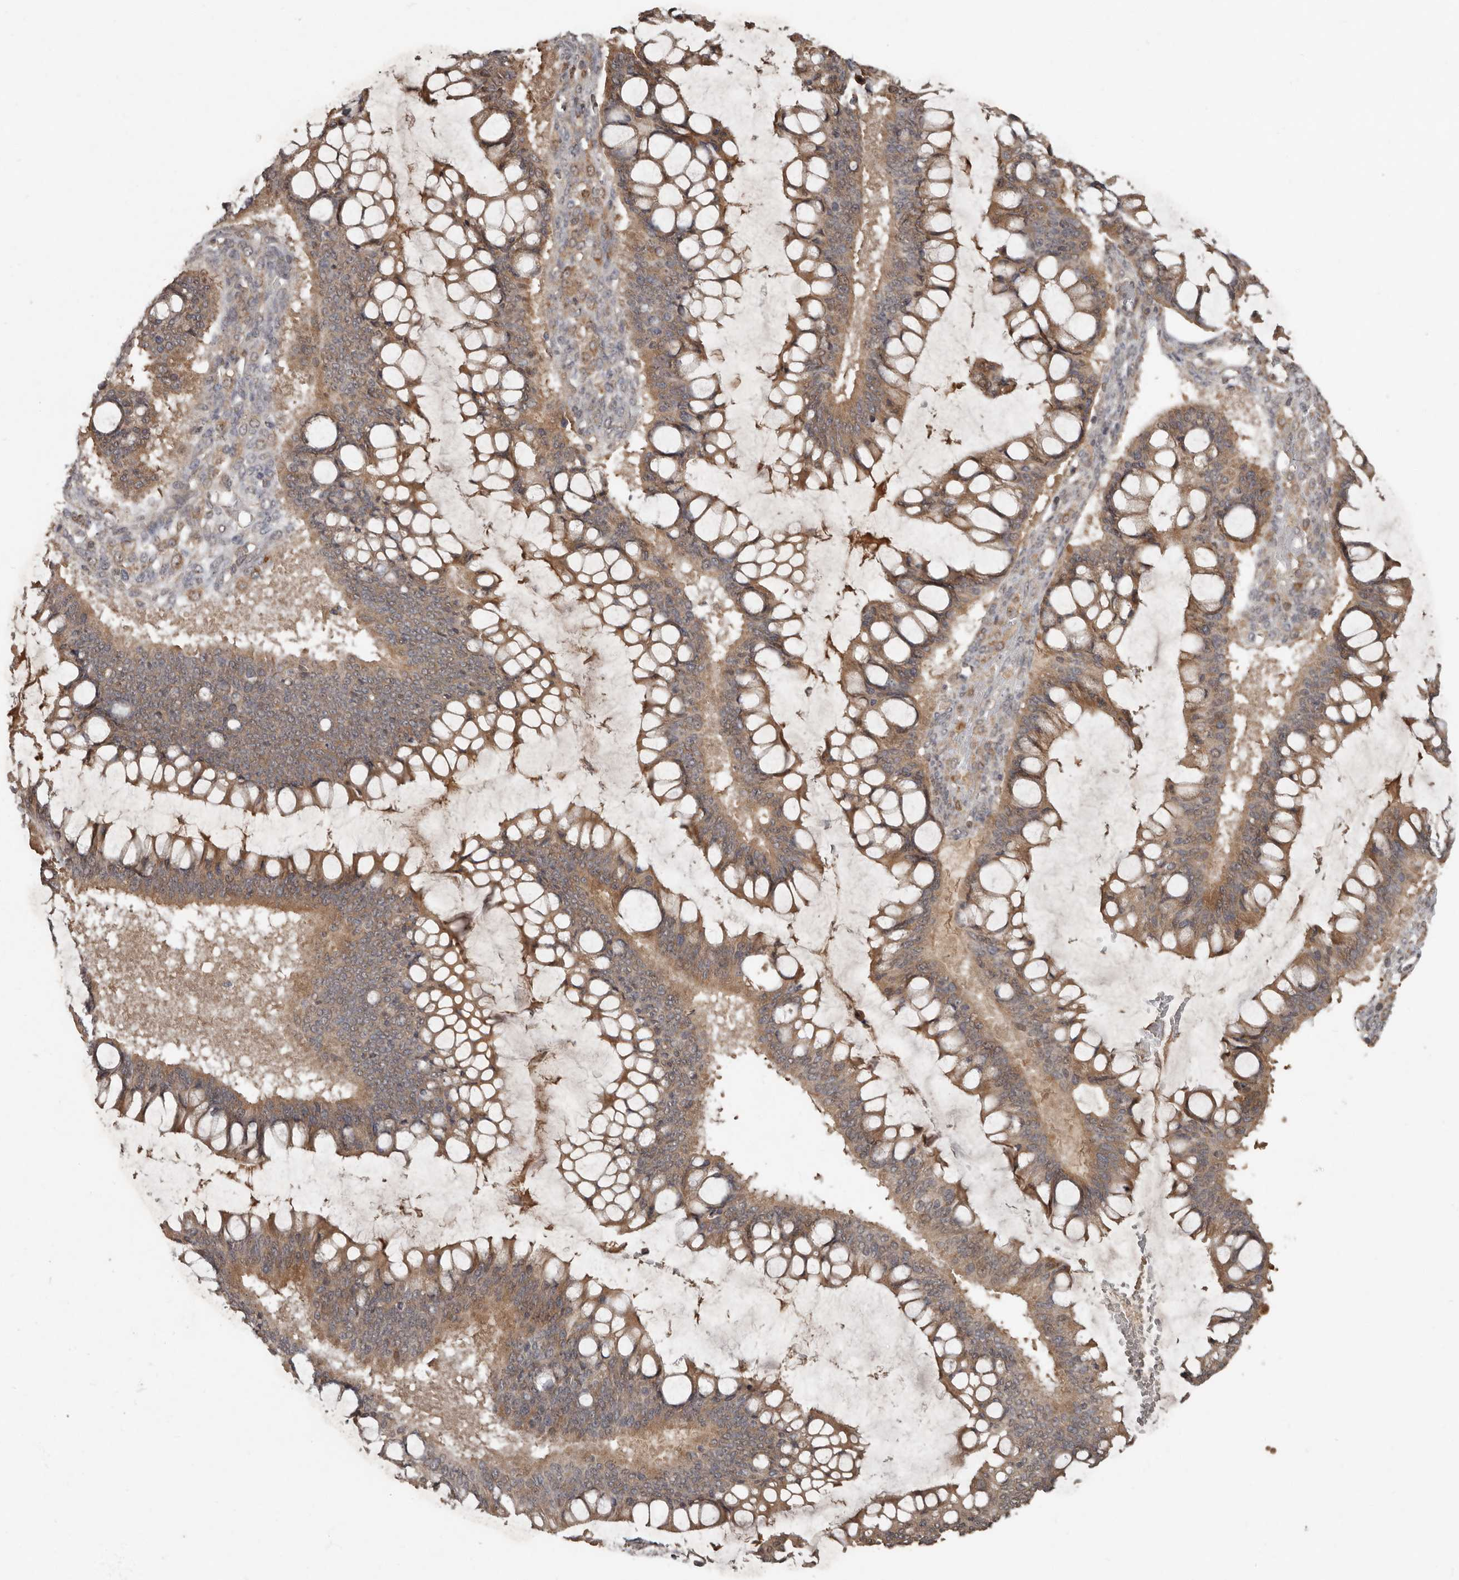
{"staining": {"intensity": "moderate", "quantity": ">75%", "location": "cytoplasmic/membranous"}, "tissue": "ovarian cancer", "cell_type": "Tumor cells", "image_type": "cancer", "snomed": [{"axis": "morphology", "description": "Cystadenocarcinoma, mucinous, NOS"}, {"axis": "topography", "description": "Ovary"}], "caption": "Mucinous cystadenocarcinoma (ovarian) was stained to show a protein in brown. There is medium levels of moderate cytoplasmic/membranous expression in approximately >75% of tumor cells.", "gene": "KIF26B", "patient": {"sex": "female", "age": 73}}